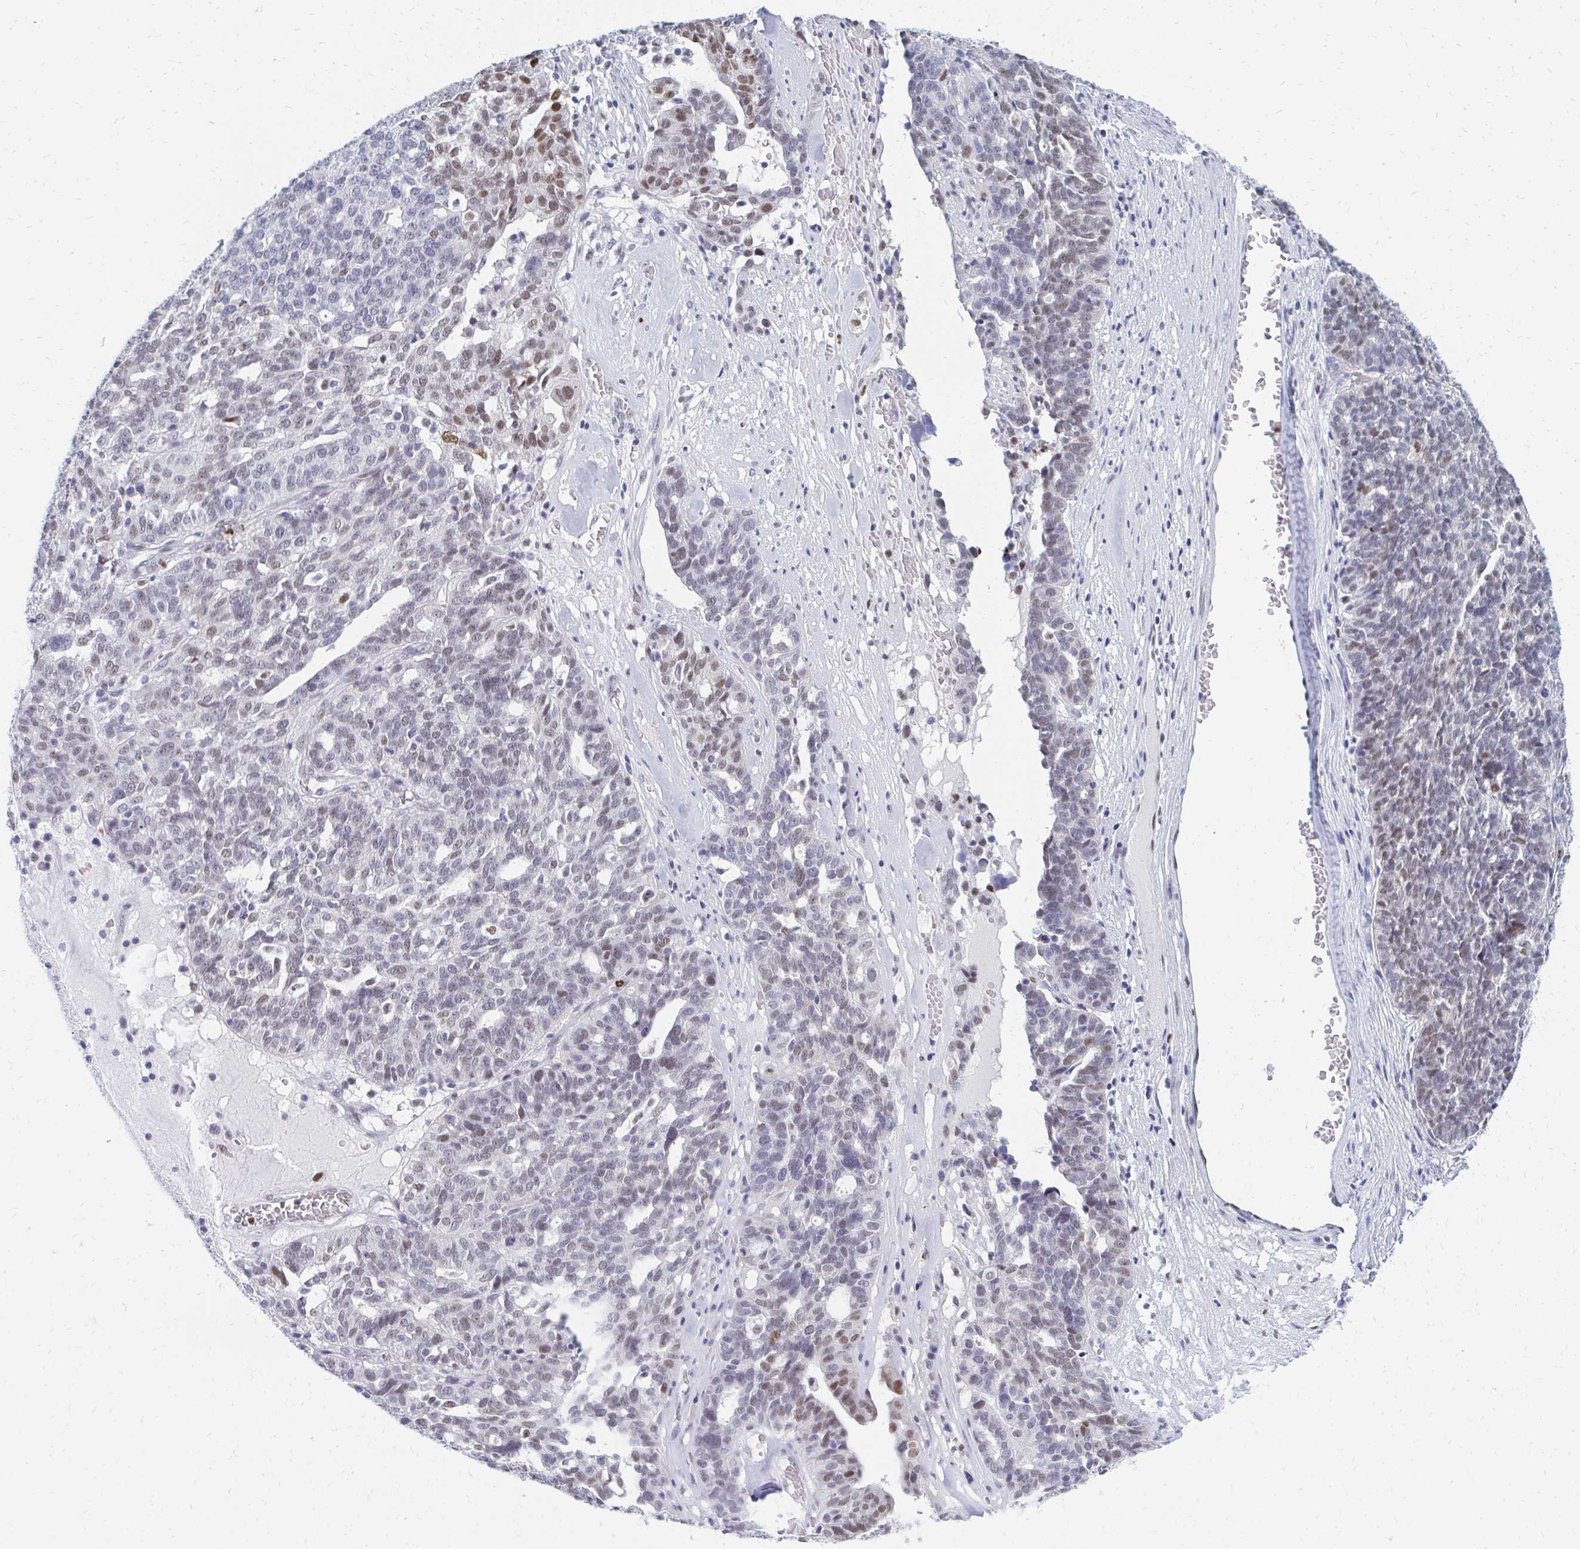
{"staining": {"intensity": "moderate", "quantity": "<25%", "location": "nuclear"}, "tissue": "ovarian cancer", "cell_type": "Tumor cells", "image_type": "cancer", "snomed": [{"axis": "morphology", "description": "Cystadenocarcinoma, serous, NOS"}, {"axis": "topography", "description": "Ovary"}], "caption": "Immunohistochemistry (DAB (3,3'-diaminobenzidine)) staining of ovarian cancer displays moderate nuclear protein expression in about <25% of tumor cells. (Brightfield microscopy of DAB IHC at high magnification).", "gene": "PLK3", "patient": {"sex": "female", "age": 59}}